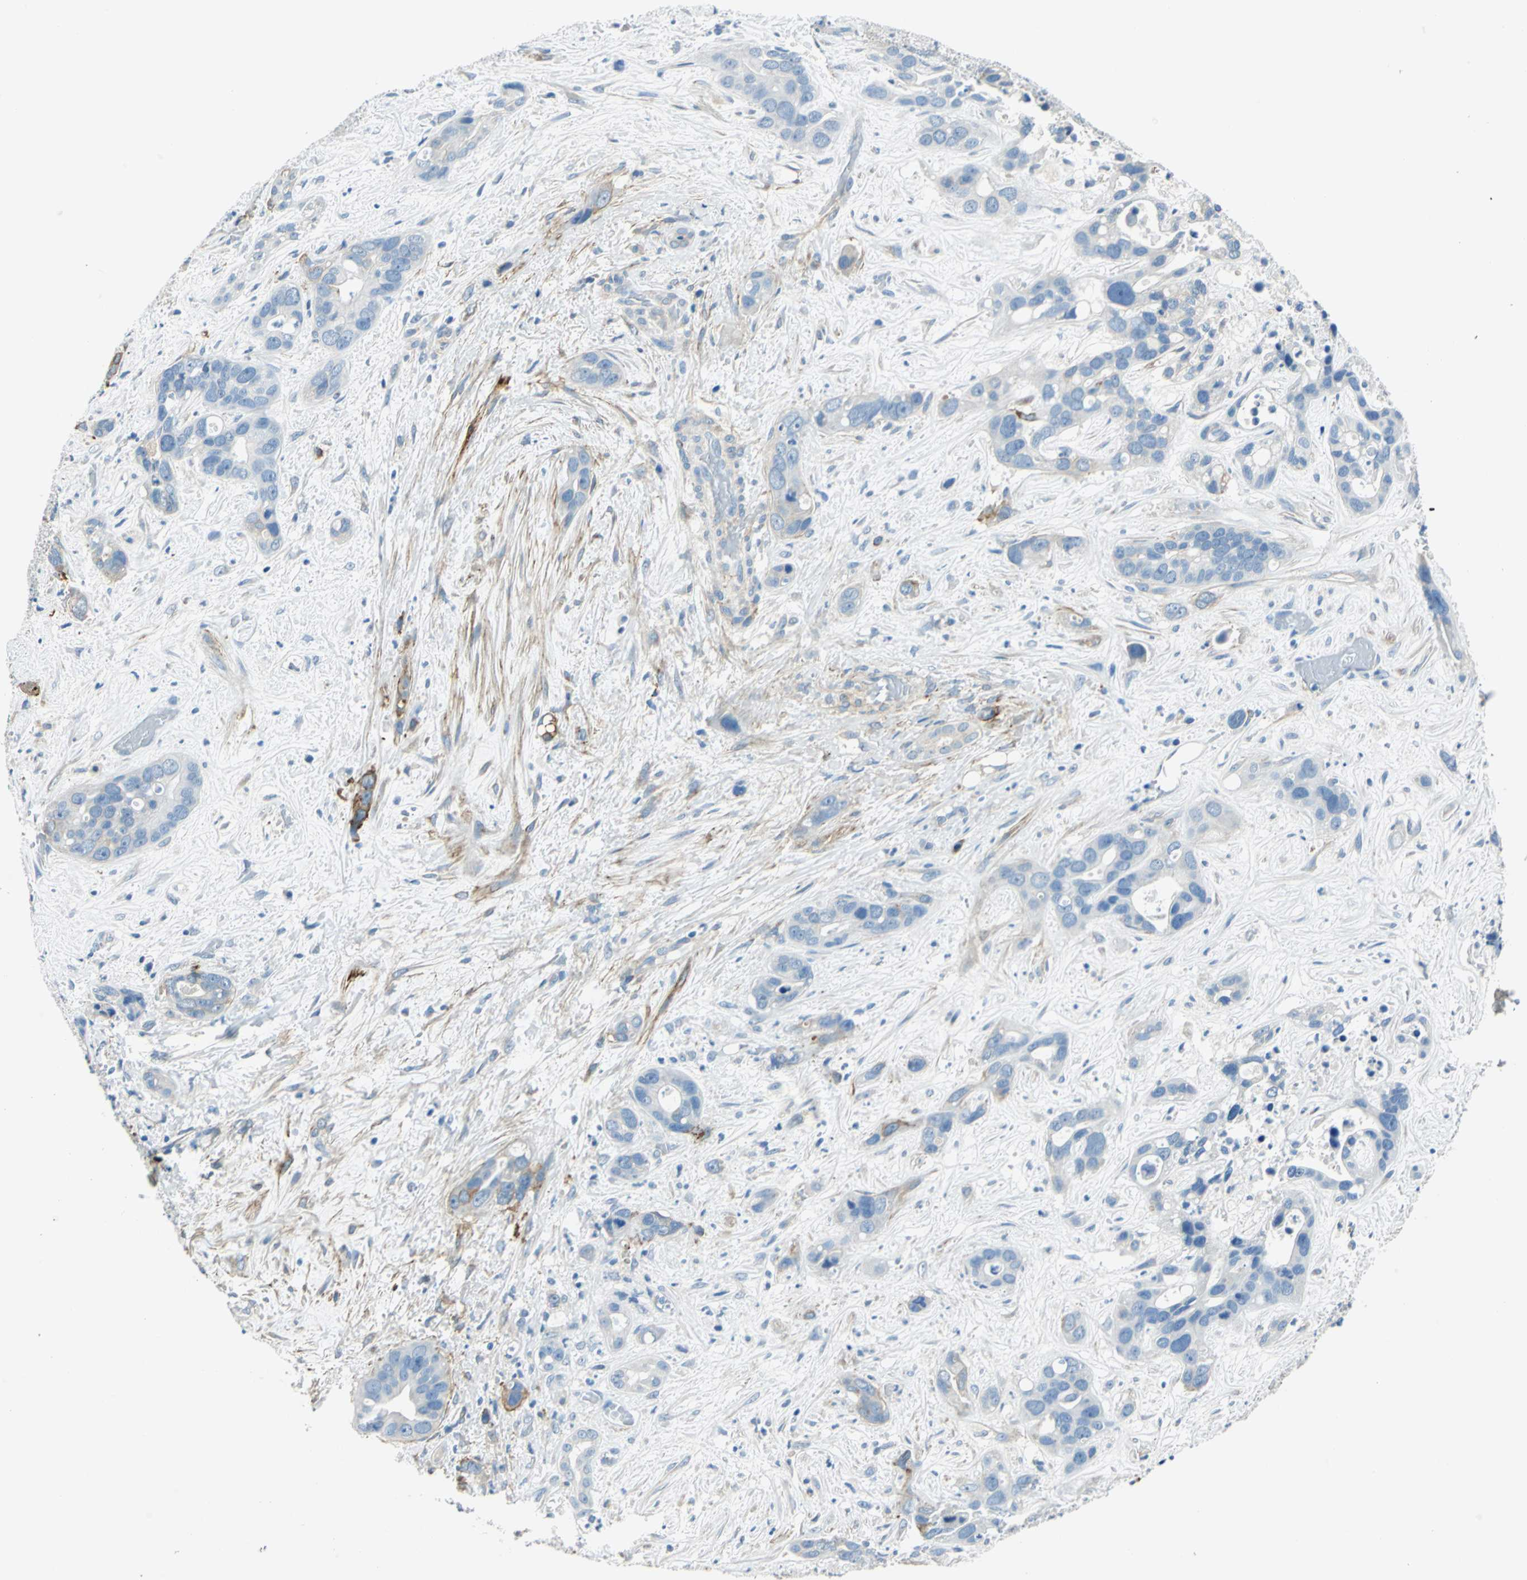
{"staining": {"intensity": "negative", "quantity": "none", "location": "none"}, "tissue": "liver cancer", "cell_type": "Tumor cells", "image_type": "cancer", "snomed": [{"axis": "morphology", "description": "Cholangiocarcinoma"}, {"axis": "topography", "description": "Liver"}], "caption": "Immunohistochemical staining of liver cancer exhibits no significant staining in tumor cells. (DAB (3,3'-diaminobenzidine) IHC visualized using brightfield microscopy, high magnification).", "gene": "AKAP12", "patient": {"sex": "female", "age": 65}}